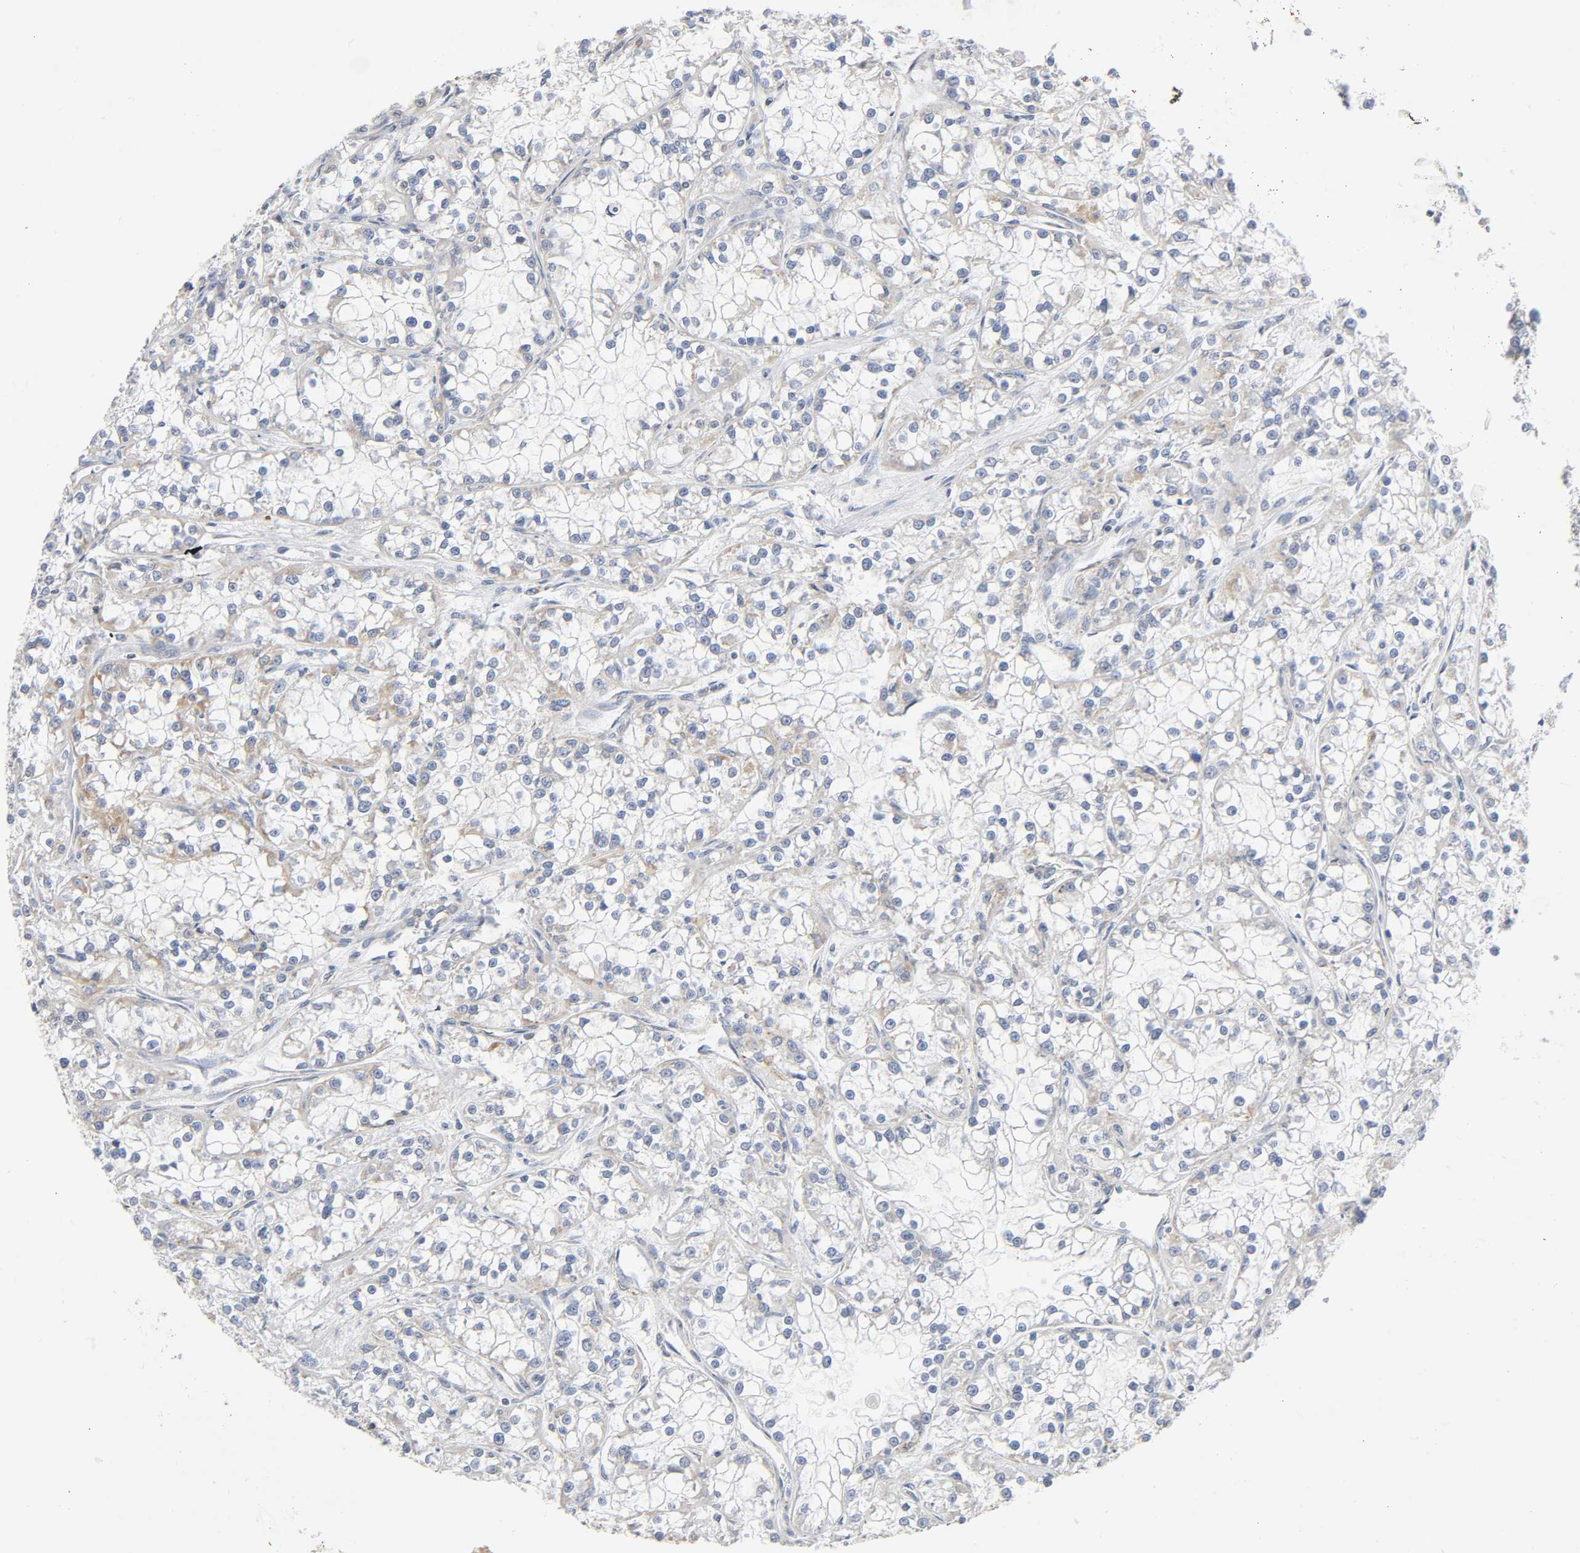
{"staining": {"intensity": "negative", "quantity": "none", "location": "none"}, "tissue": "renal cancer", "cell_type": "Tumor cells", "image_type": "cancer", "snomed": [{"axis": "morphology", "description": "Adenocarcinoma, NOS"}, {"axis": "topography", "description": "Kidney"}], "caption": "The photomicrograph shows no significant staining in tumor cells of renal cancer (adenocarcinoma).", "gene": "BAK1", "patient": {"sex": "female", "age": 52}}